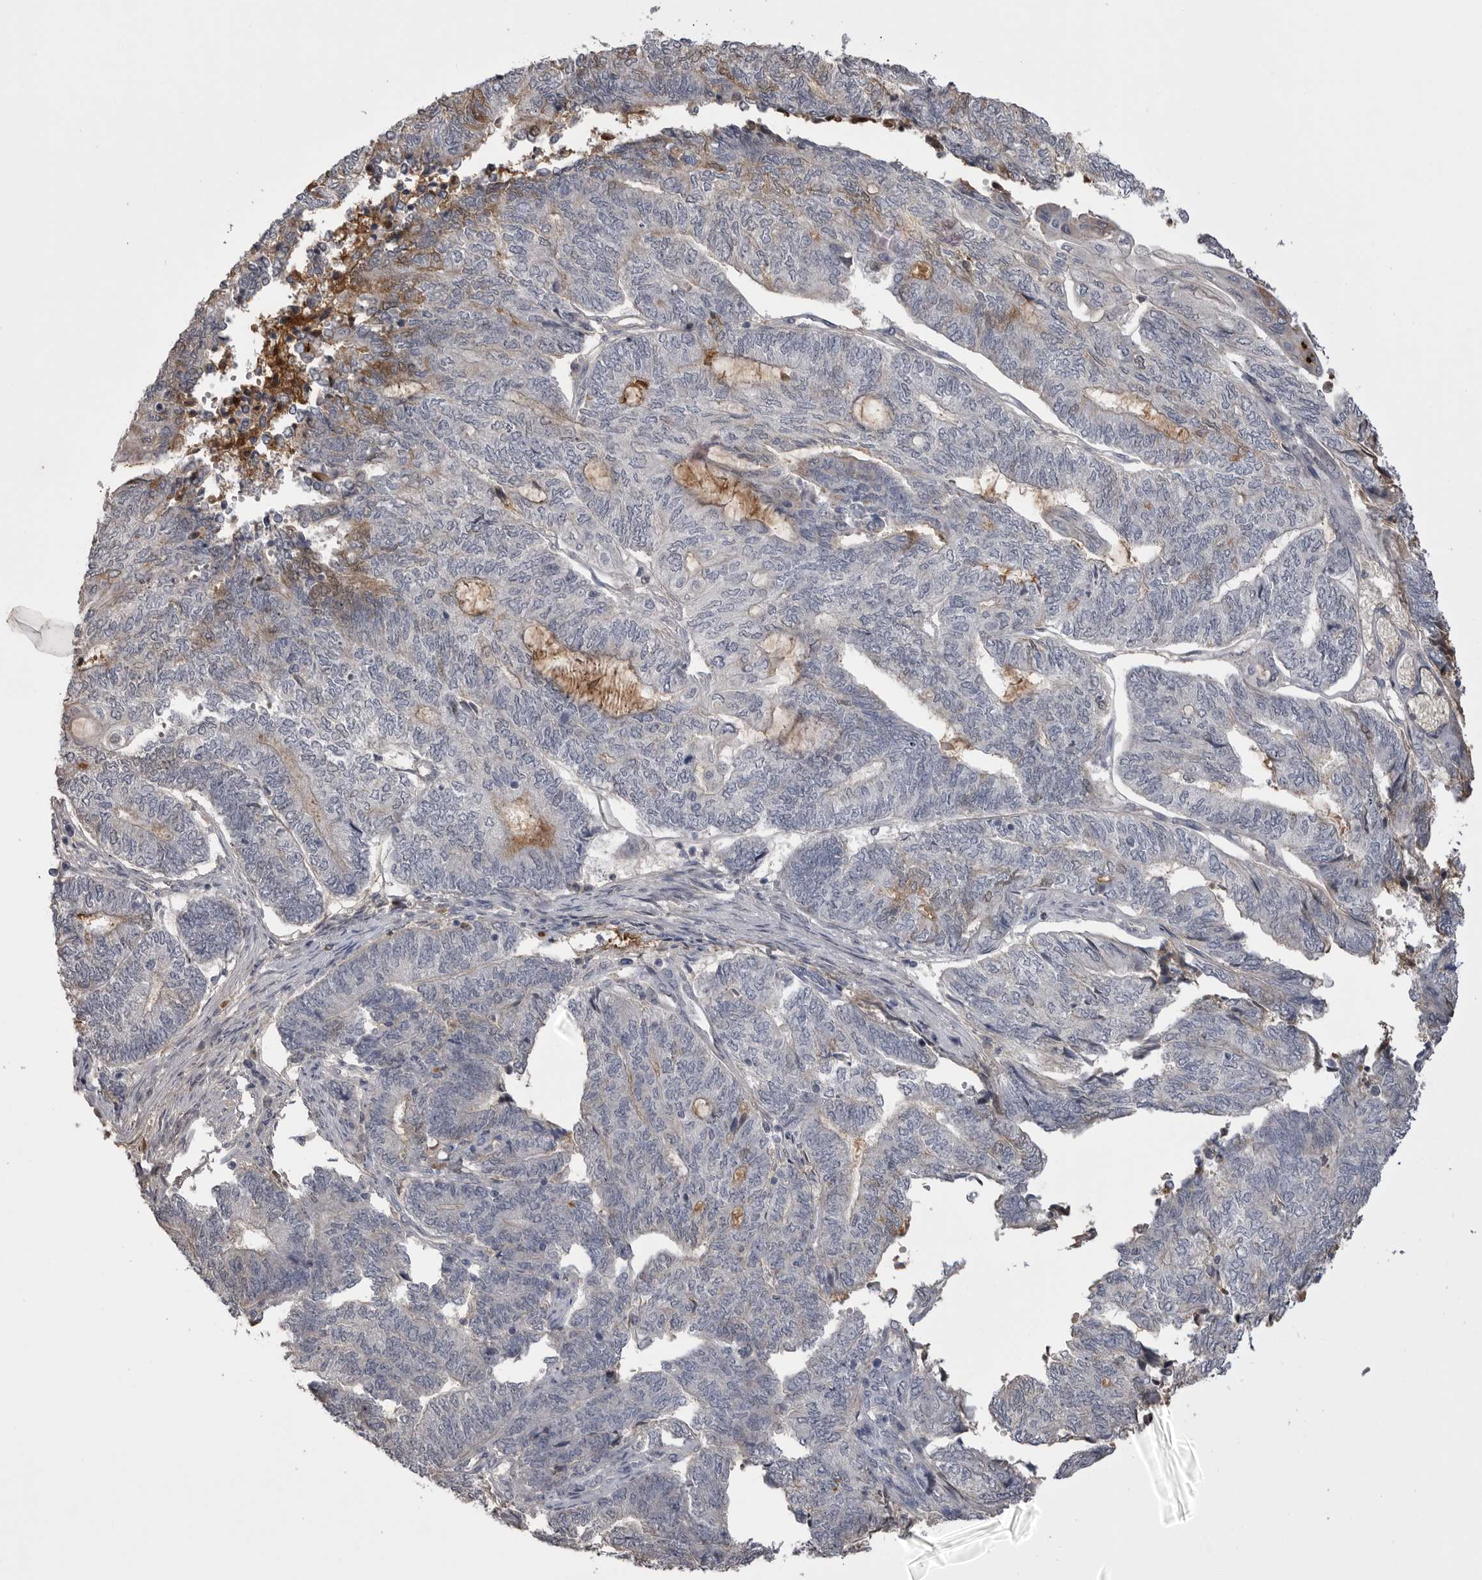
{"staining": {"intensity": "negative", "quantity": "none", "location": "none"}, "tissue": "endometrial cancer", "cell_type": "Tumor cells", "image_type": "cancer", "snomed": [{"axis": "morphology", "description": "Adenocarcinoma, NOS"}, {"axis": "topography", "description": "Uterus"}, {"axis": "topography", "description": "Endometrium"}], "caption": "Image shows no protein expression in tumor cells of endometrial cancer (adenocarcinoma) tissue. The staining was performed using DAB to visualize the protein expression in brown, while the nuclei were stained in blue with hematoxylin (Magnification: 20x).", "gene": "AHSG", "patient": {"sex": "female", "age": 70}}